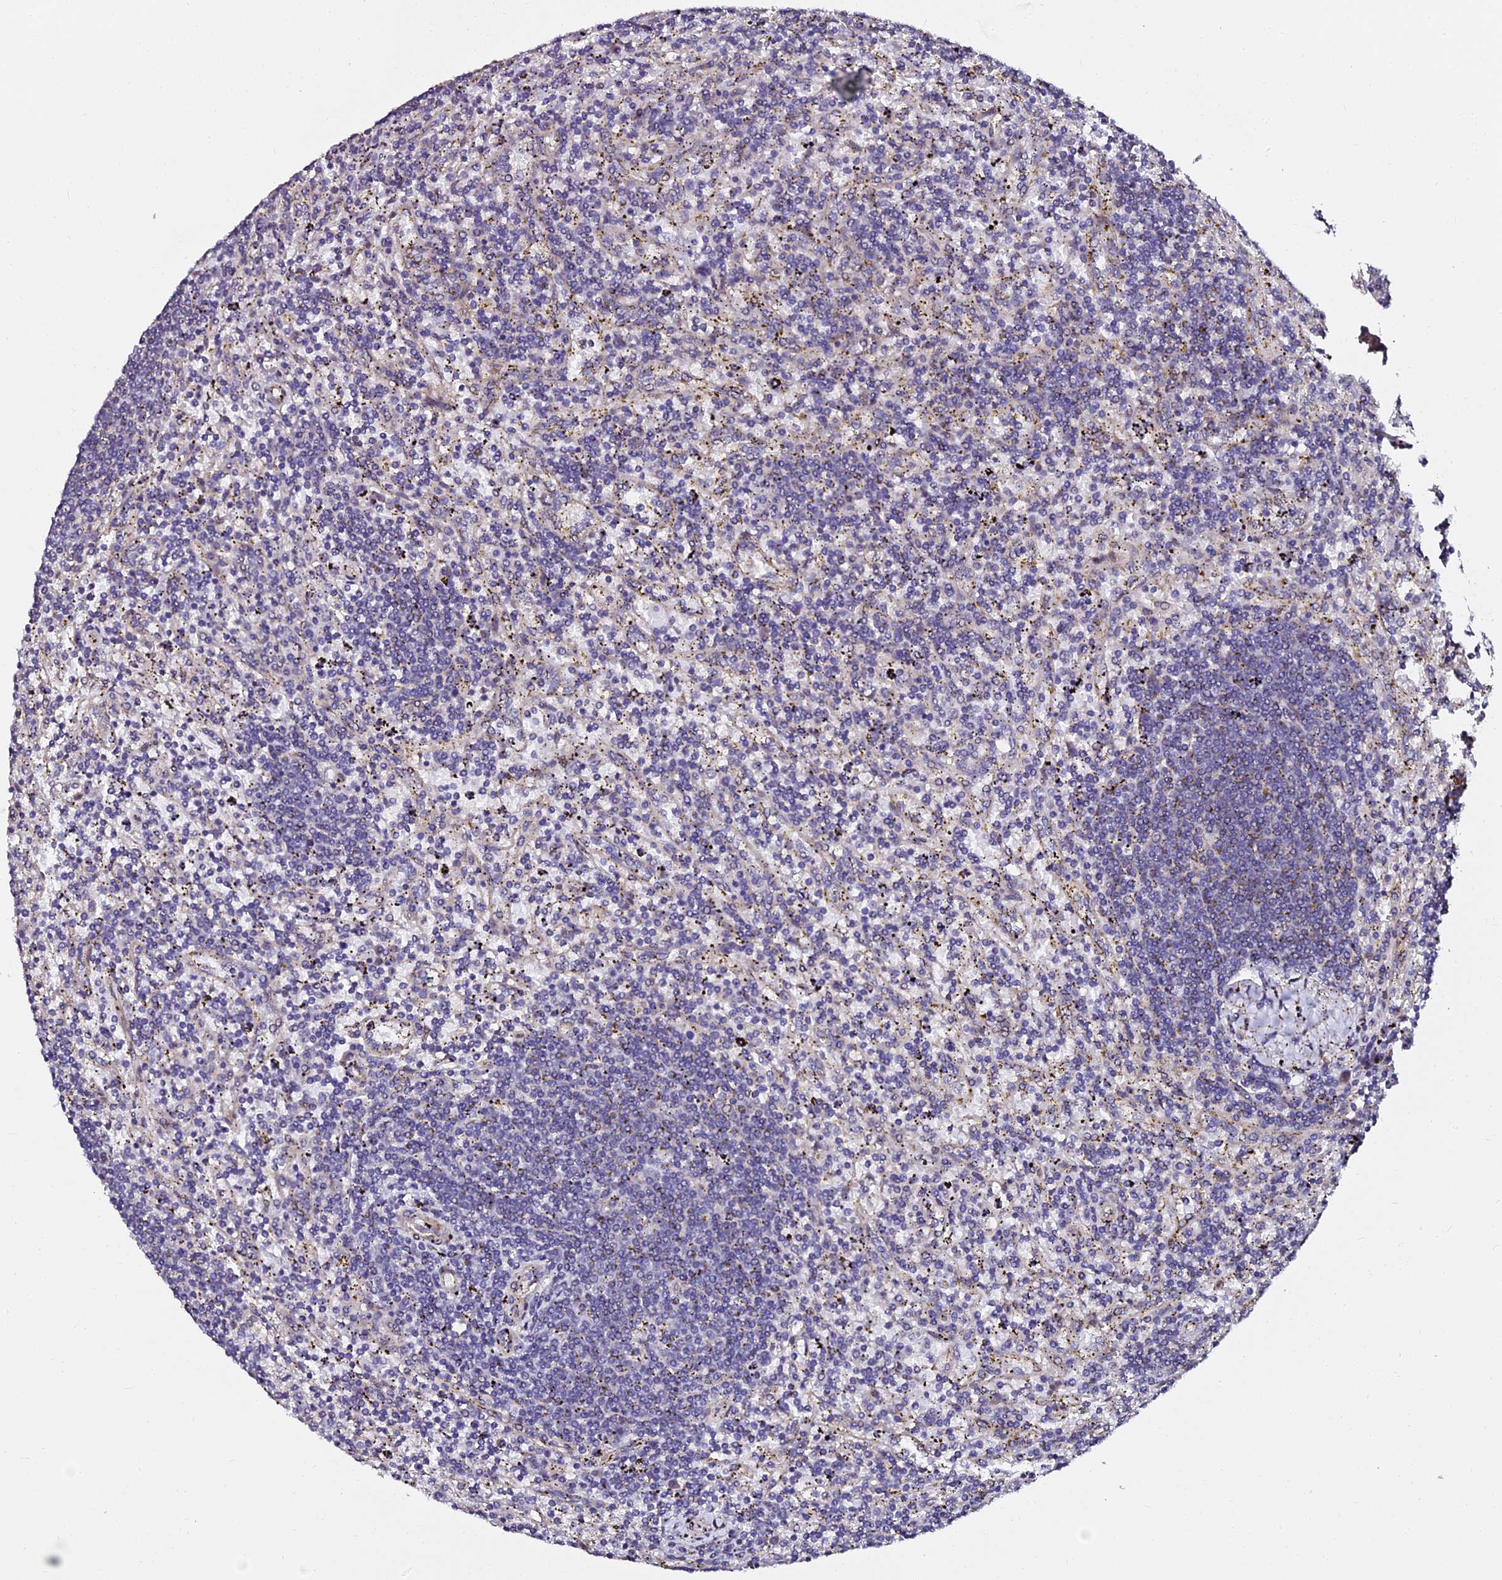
{"staining": {"intensity": "negative", "quantity": "none", "location": "none"}, "tissue": "lymphoma", "cell_type": "Tumor cells", "image_type": "cancer", "snomed": [{"axis": "morphology", "description": "Malignant lymphoma, non-Hodgkin's type, Low grade"}, {"axis": "topography", "description": "Spleen"}], "caption": "High magnification brightfield microscopy of low-grade malignant lymphoma, non-Hodgkin's type stained with DAB (3,3'-diaminobenzidine) (brown) and counterstained with hematoxylin (blue): tumor cells show no significant positivity.", "gene": "GPN3", "patient": {"sex": "male", "age": 76}}